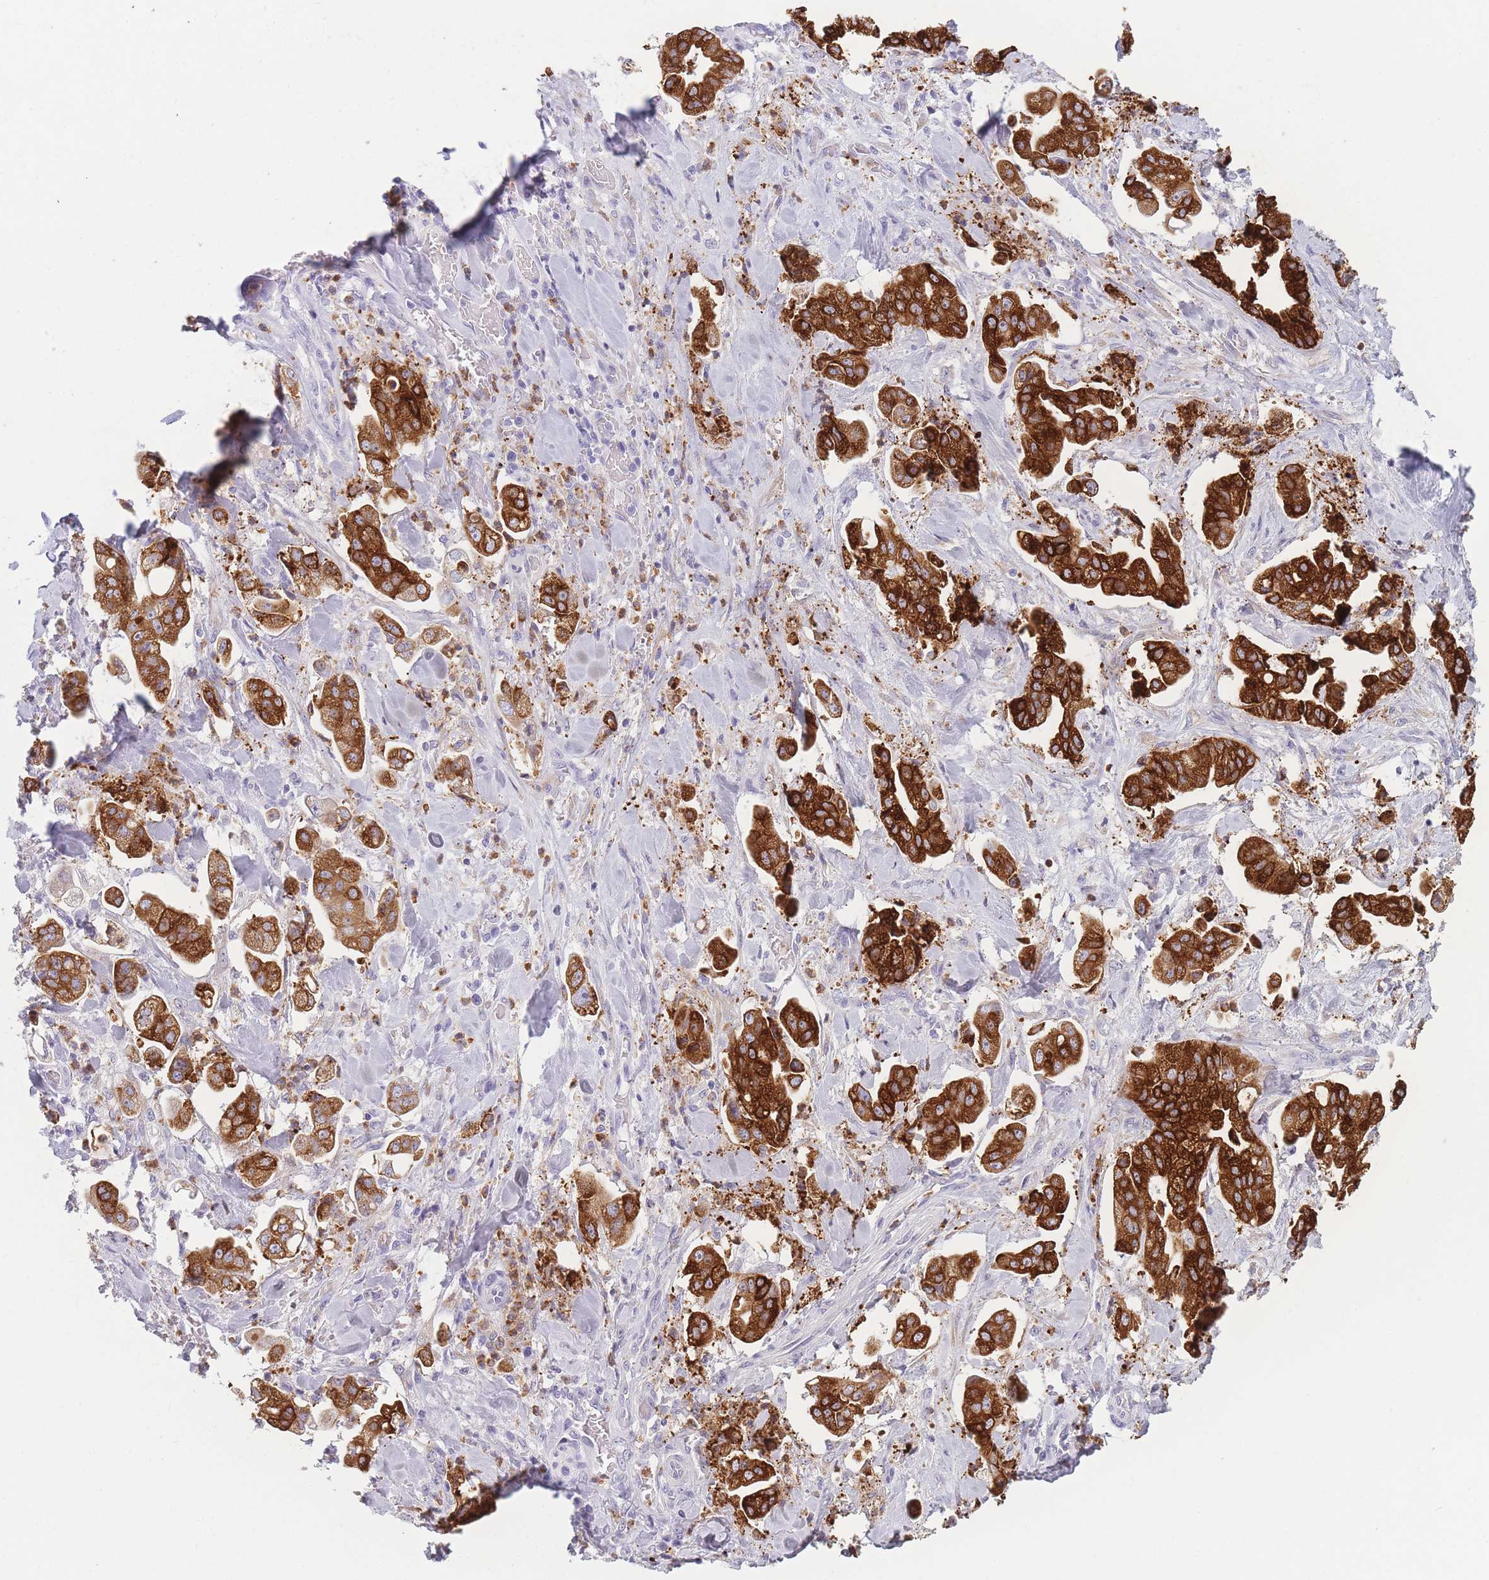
{"staining": {"intensity": "strong", "quantity": ">75%", "location": "cytoplasmic/membranous"}, "tissue": "stomach cancer", "cell_type": "Tumor cells", "image_type": "cancer", "snomed": [{"axis": "morphology", "description": "Adenocarcinoma, NOS"}, {"axis": "topography", "description": "Stomach"}], "caption": "An immunohistochemistry (IHC) photomicrograph of tumor tissue is shown. Protein staining in brown highlights strong cytoplasmic/membranous positivity in stomach cancer (adenocarcinoma) within tumor cells. The staining was performed using DAB to visualize the protein expression in brown, while the nuclei were stained in blue with hematoxylin (Magnification: 20x).", "gene": "ZNF627", "patient": {"sex": "male", "age": 62}}